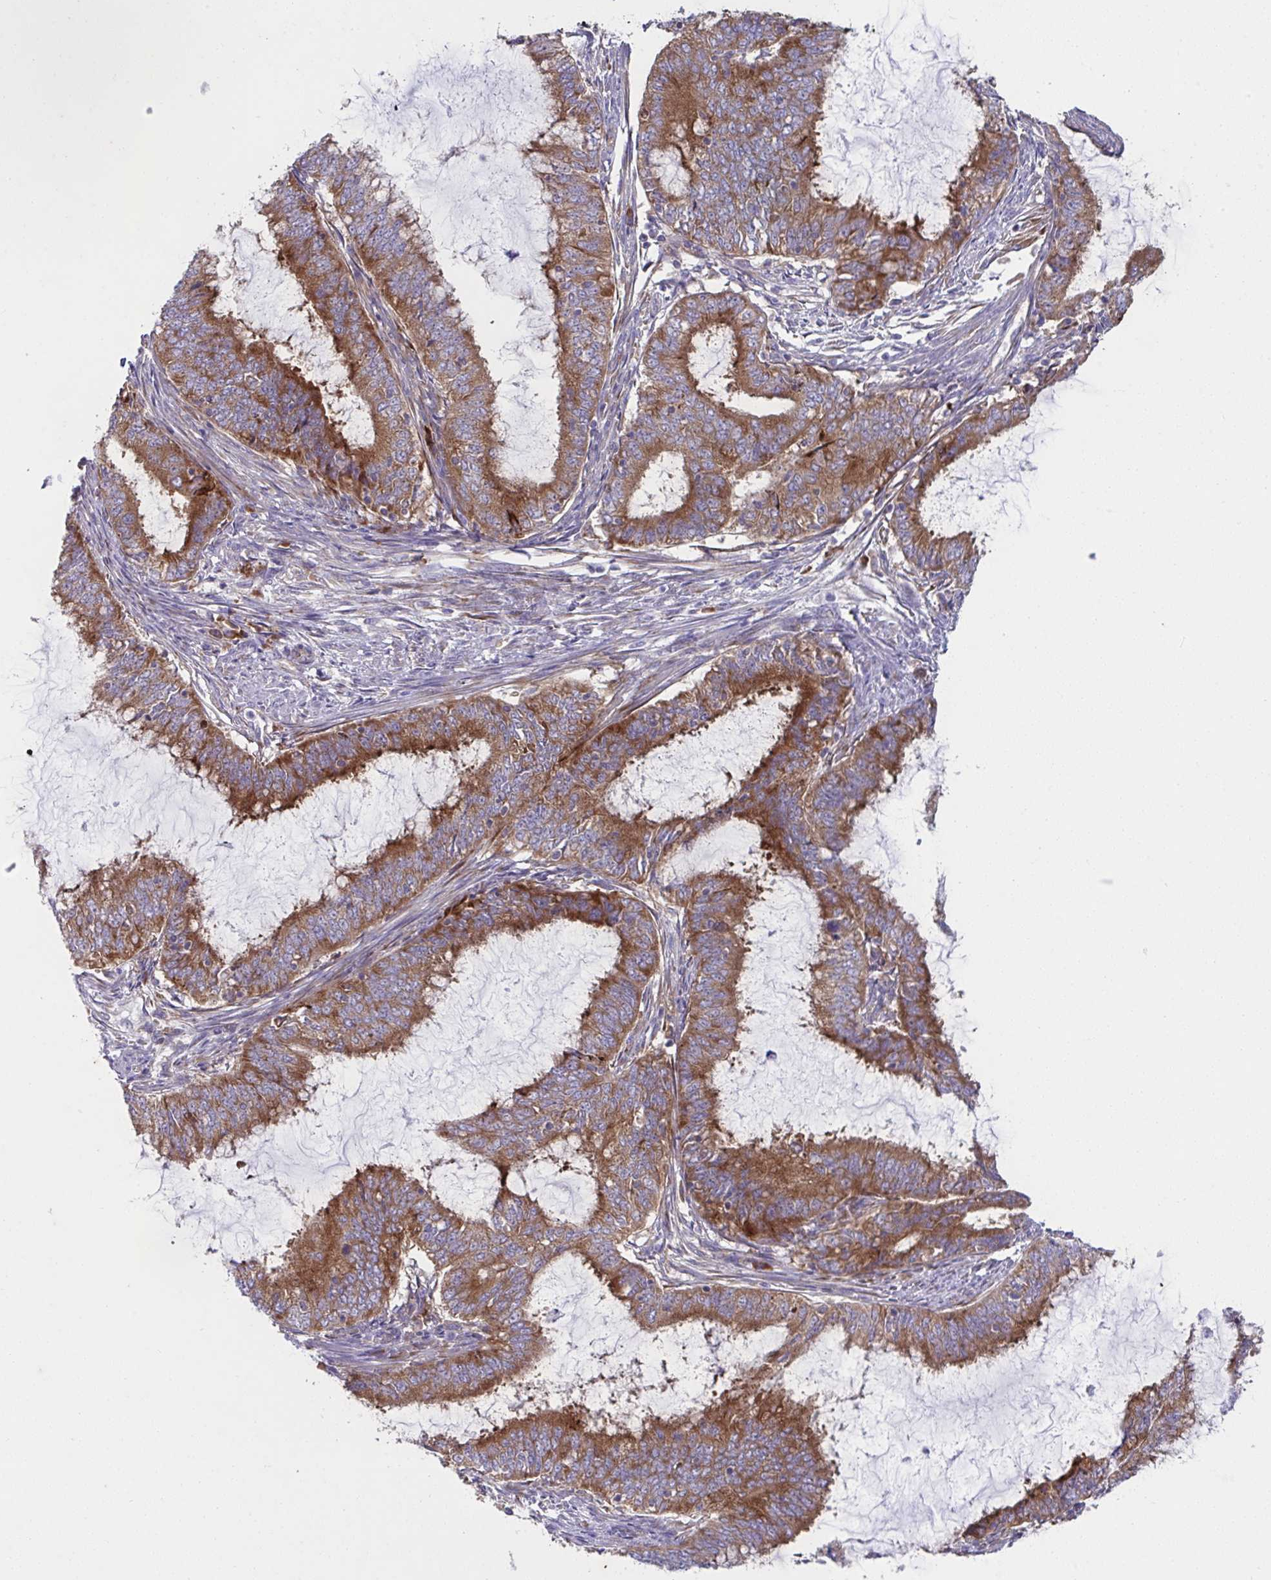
{"staining": {"intensity": "strong", "quantity": ">75%", "location": "cytoplasmic/membranous"}, "tissue": "endometrial cancer", "cell_type": "Tumor cells", "image_type": "cancer", "snomed": [{"axis": "morphology", "description": "Adenocarcinoma, NOS"}, {"axis": "topography", "description": "Endometrium"}], "caption": "This histopathology image shows IHC staining of endometrial adenocarcinoma, with high strong cytoplasmic/membranous expression in about >75% of tumor cells.", "gene": "FAU", "patient": {"sex": "female", "age": 51}}